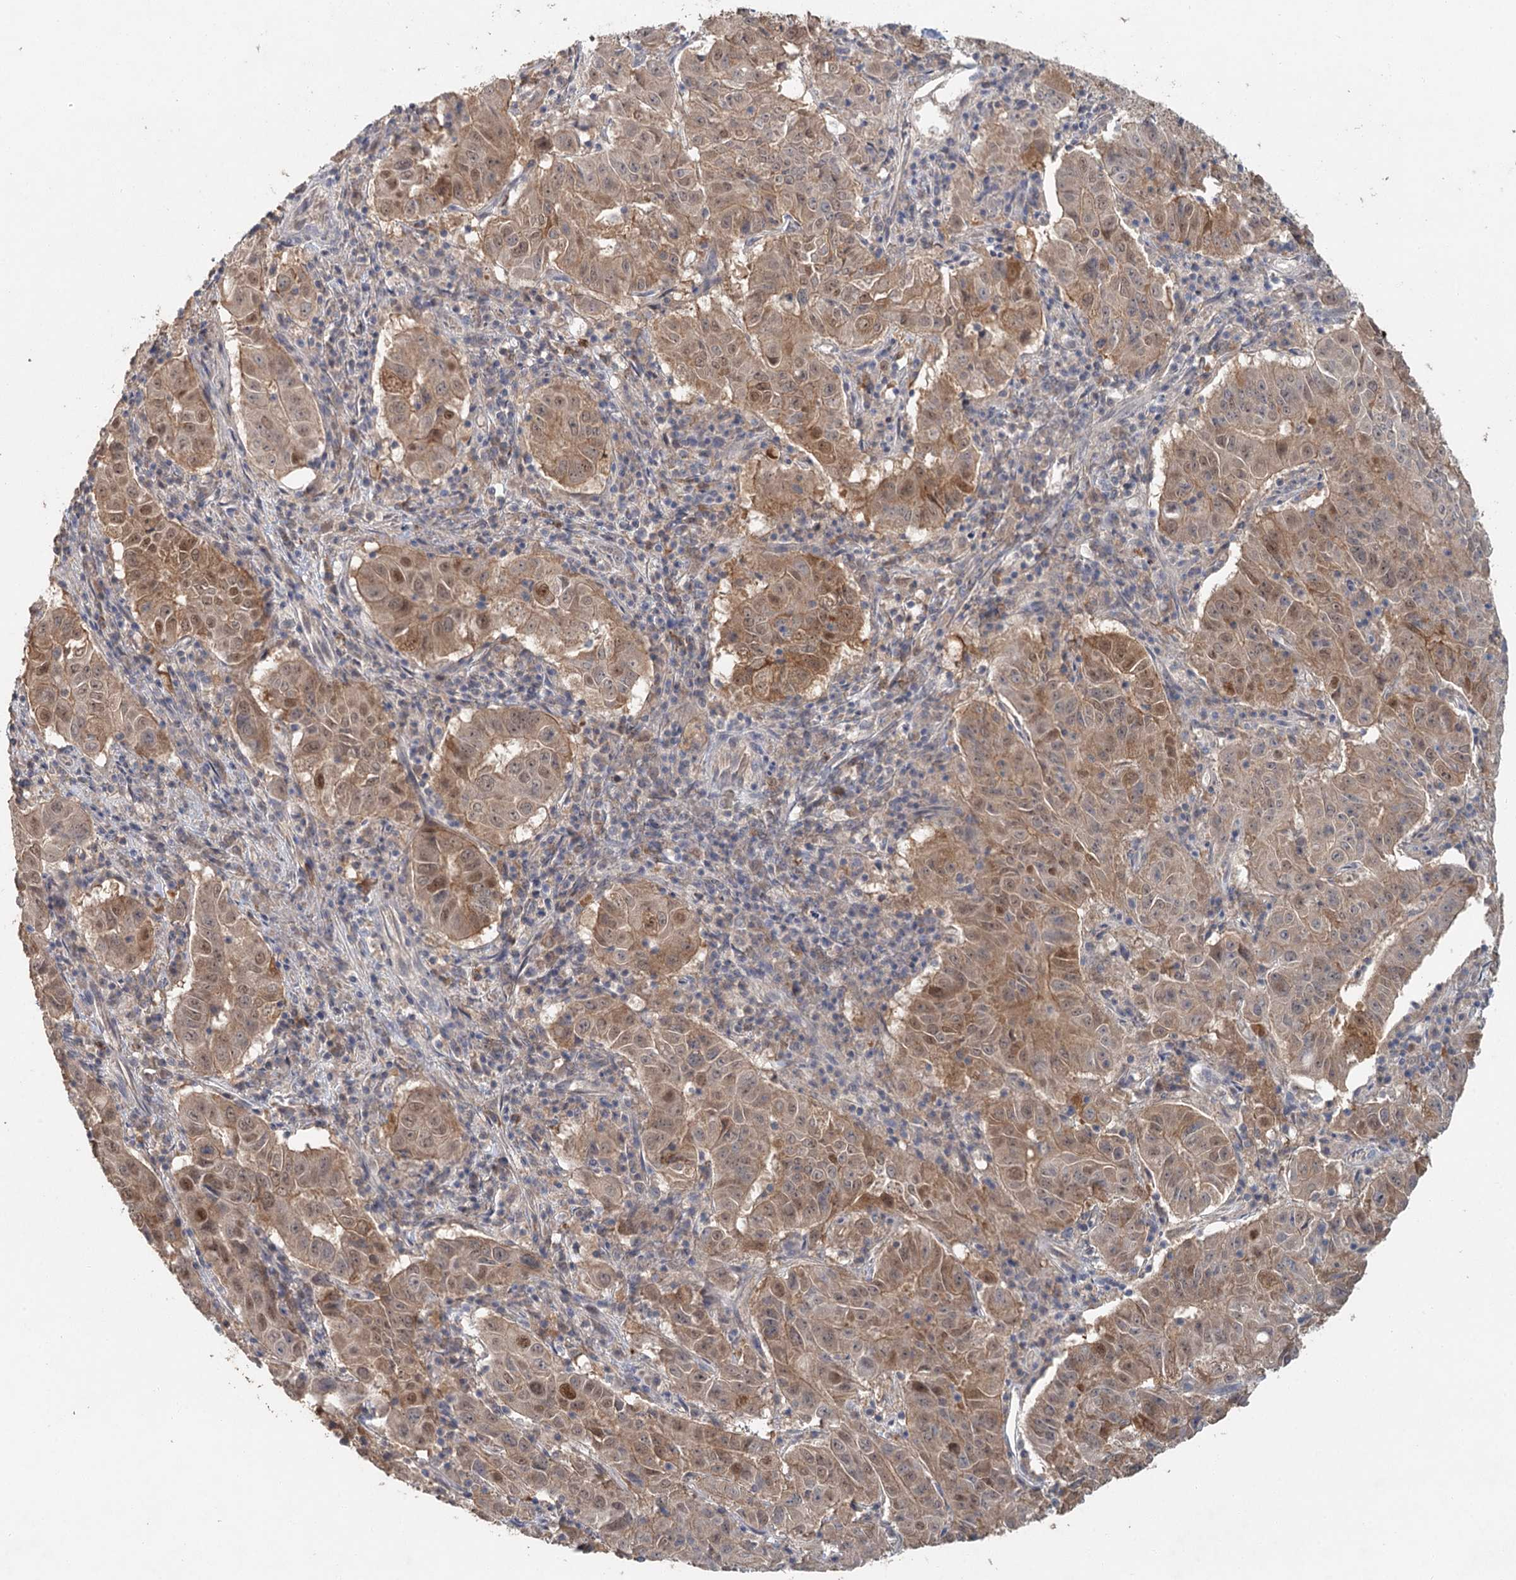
{"staining": {"intensity": "moderate", "quantity": ">75%", "location": "cytoplasmic/membranous,nuclear"}, "tissue": "pancreatic cancer", "cell_type": "Tumor cells", "image_type": "cancer", "snomed": [{"axis": "morphology", "description": "Adenocarcinoma, NOS"}, {"axis": "topography", "description": "Pancreas"}], "caption": "Protein expression analysis of human pancreatic cancer (adenocarcinoma) reveals moderate cytoplasmic/membranous and nuclear staining in approximately >75% of tumor cells. The protein is stained brown, and the nuclei are stained in blue (DAB (3,3'-diaminobenzidine) IHC with brightfield microscopy, high magnification).", "gene": "ADK", "patient": {"sex": "male", "age": 63}}